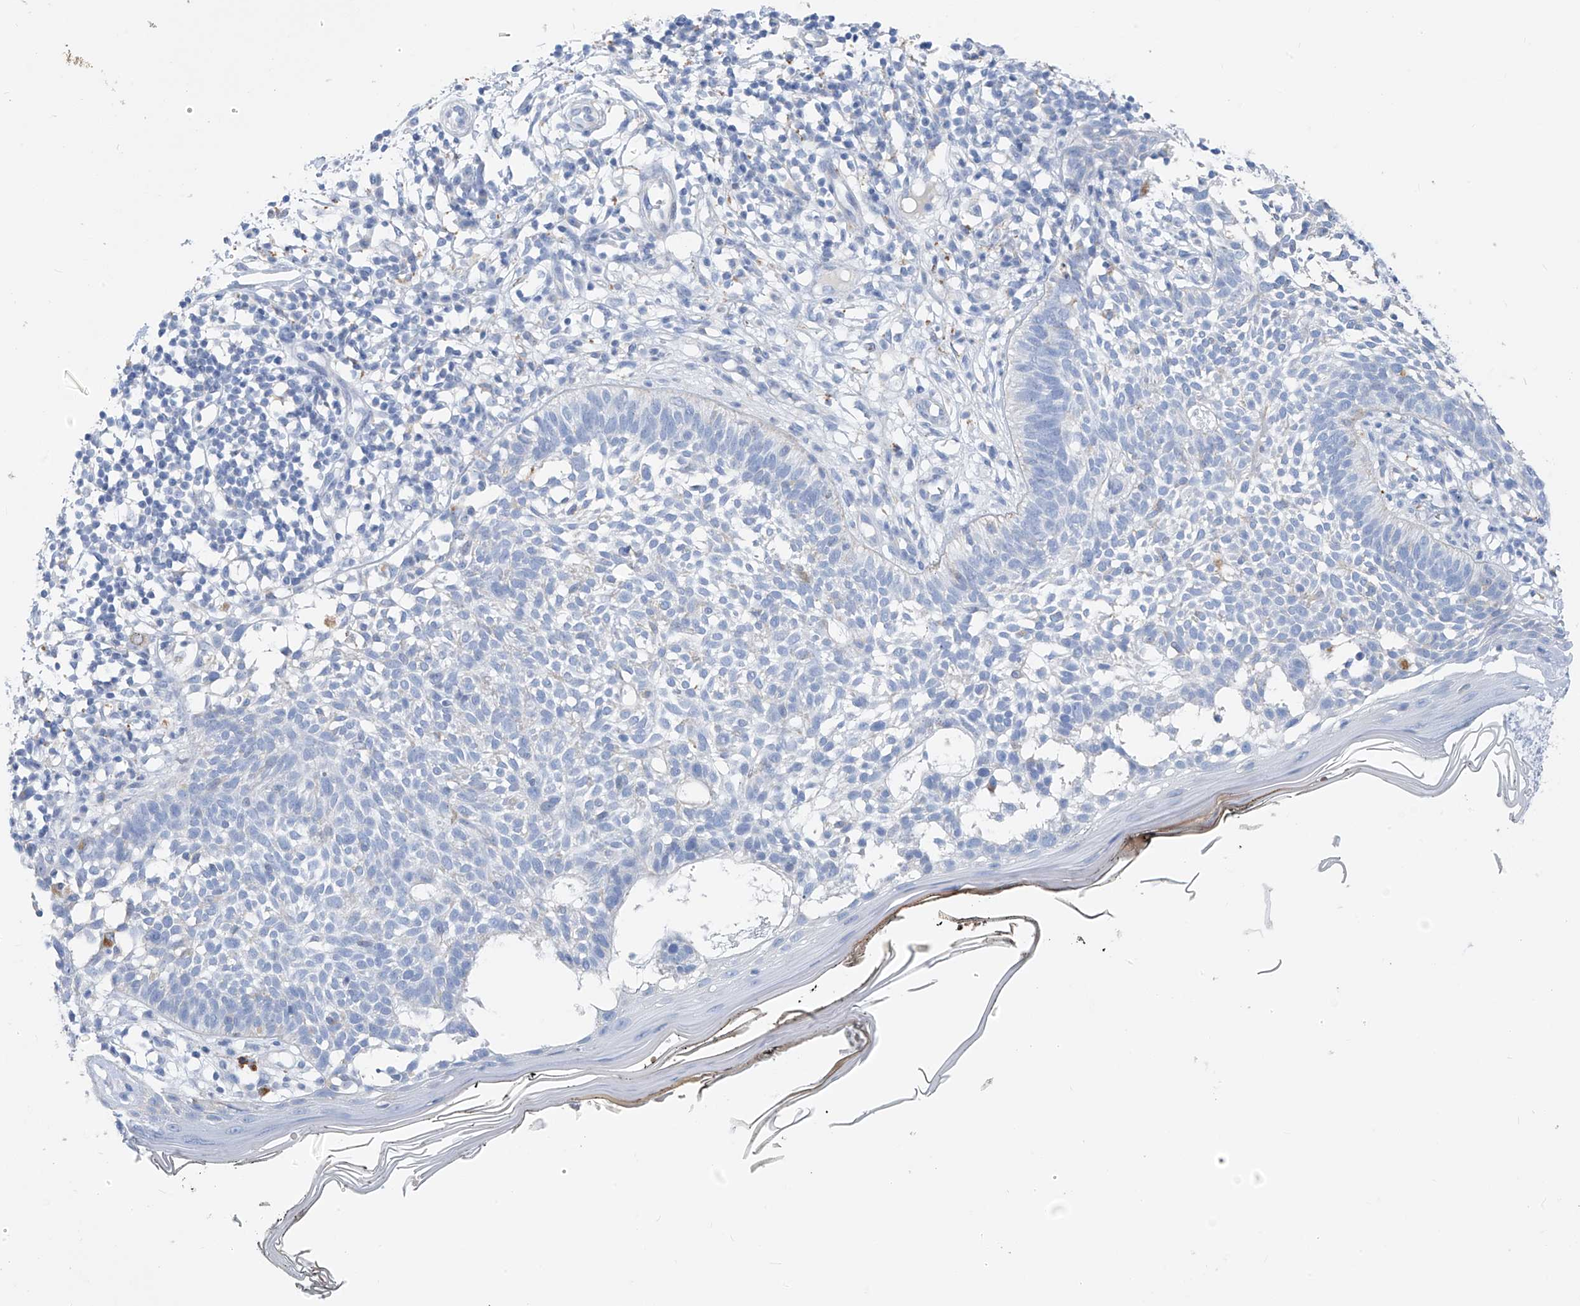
{"staining": {"intensity": "negative", "quantity": "none", "location": "none"}, "tissue": "skin cancer", "cell_type": "Tumor cells", "image_type": "cancer", "snomed": [{"axis": "morphology", "description": "Basal cell carcinoma"}, {"axis": "topography", "description": "Skin"}], "caption": "The histopathology image demonstrates no significant expression in tumor cells of skin basal cell carcinoma.", "gene": "GLMP", "patient": {"sex": "female", "age": 64}}